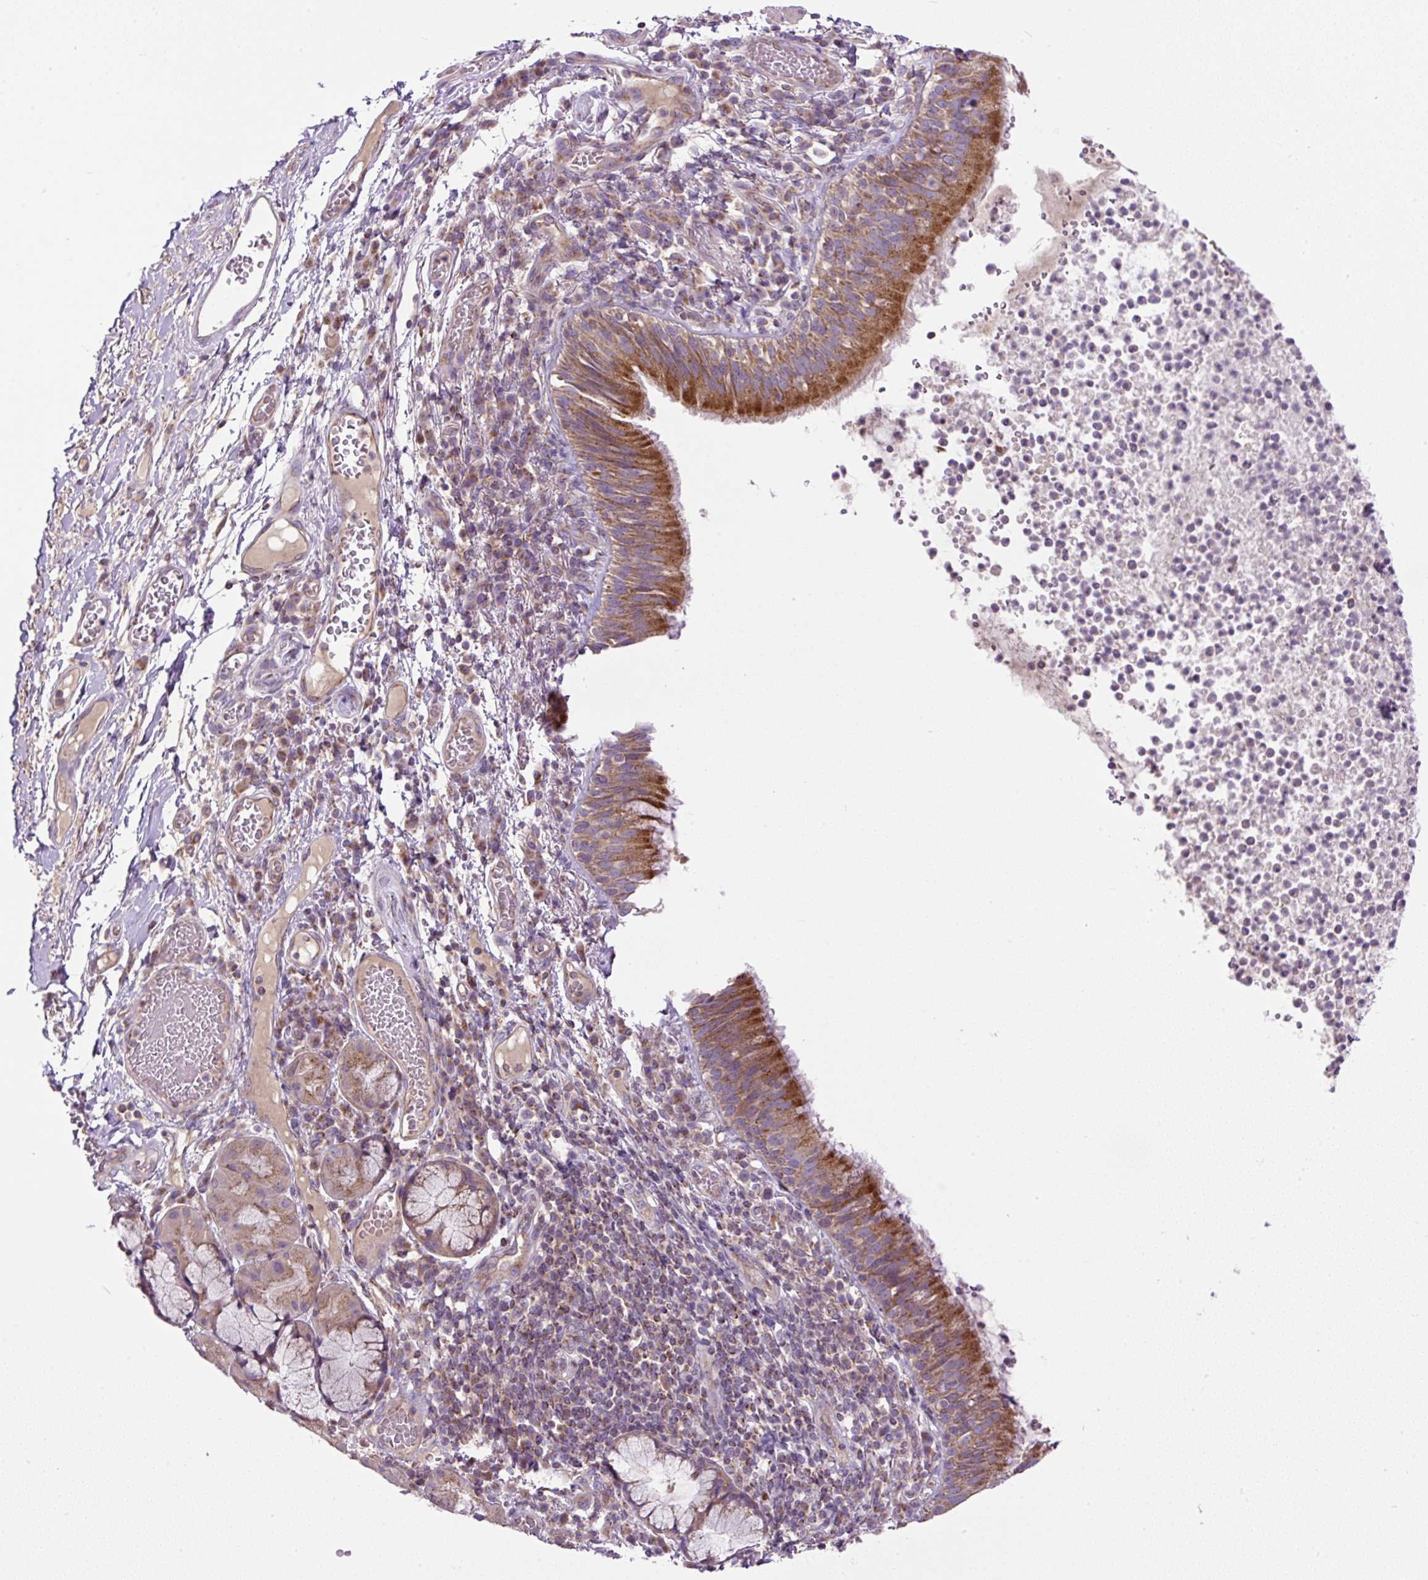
{"staining": {"intensity": "moderate", "quantity": ">75%", "location": "cytoplasmic/membranous"}, "tissue": "bronchus", "cell_type": "Respiratory epithelial cells", "image_type": "normal", "snomed": [{"axis": "morphology", "description": "Normal tissue, NOS"}, {"axis": "topography", "description": "Cartilage tissue"}, {"axis": "topography", "description": "Bronchus"}], "caption": "Brown immunohistochemical staining in unremarkable bronchus exhibits moderate cytoplasmic/membranous staining in about >75% of respiratory epithelial cells.", "gene": "ZNF547", "patient": {"sex": "male", "age": 56}}